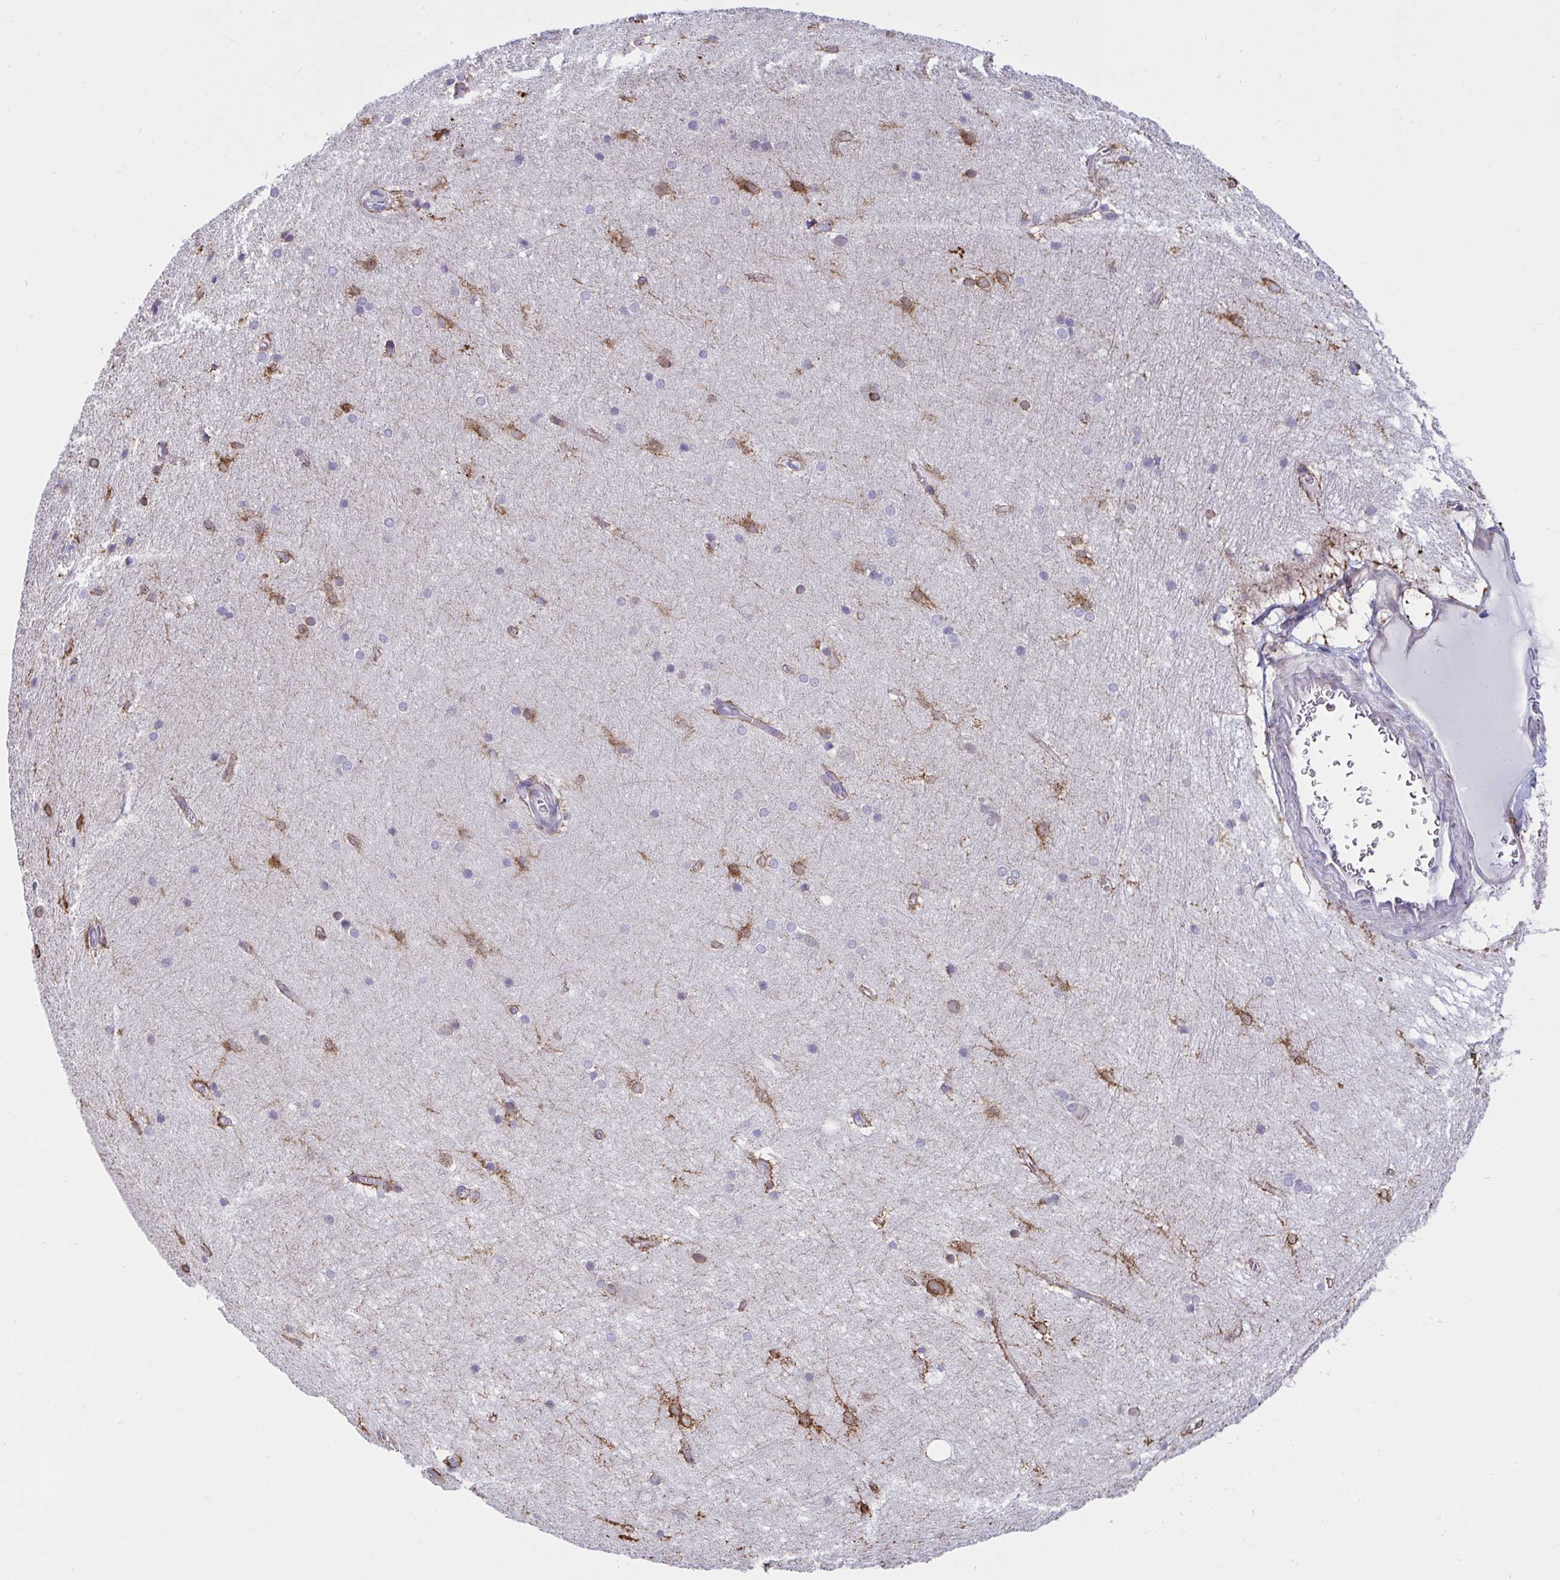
{"staining": {"intensity": "strong", "quantity": "25%-75%", "location": "cytoplasmic/membranous"}, "tissue": "hippocampus", "cell_type": "Glial cells", "image_type": "normal", "snomed": [{"axis": "morphology", "description": "Normal tissue, NOS"}, {"axis": "topography", "description": "Cerebral cortex"}, {"axis": "topography", "description": "Hippocampus"}], "caption": "This is an image of immunohistochemistry staining of benign hippocampus, which shows strong positivity in the cytoplasmic/membranous of glial cells.", "gene": "ASPH", "patient": {"sex": "female", "age": 19}}